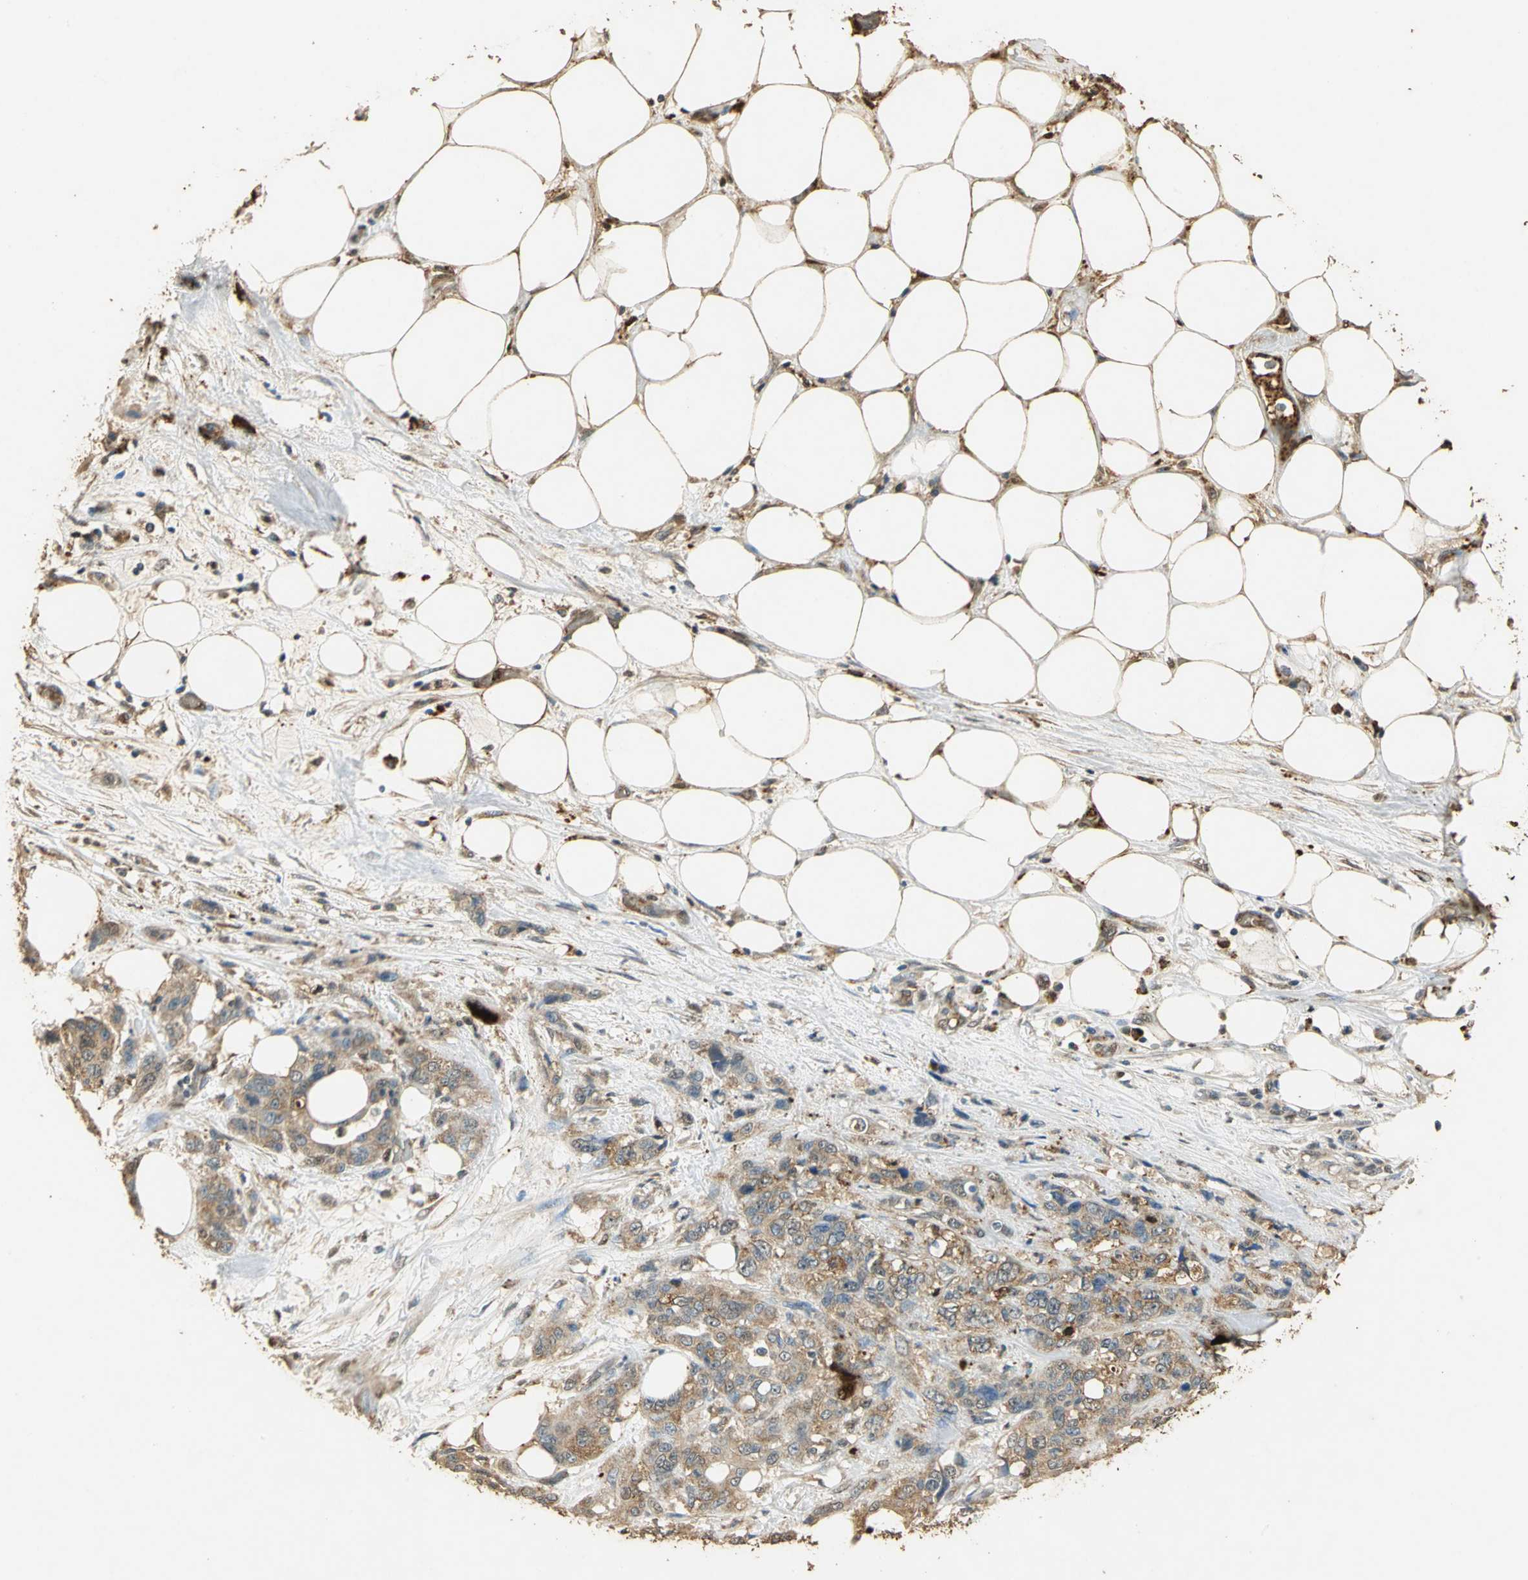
{"staining": {"intensity": "weak", "quantity": ">75%", "location": "cytoplasmic/membranous"}, "tissue": "pancreatic cancer", "cell_type": "Tumor cells", "image_type": "cancer", "snomed": [{"axis": "morphology", "description": "Adenocarcinoma, NOS"}, {"axis": "topography", "description": "Pancreas"}], "caption": "About >75% of tumor cells in pancreatic cancer (adenocarcinoma) reveal weak cytoplasmic/membranous protein staining as visualized by brown immunohistochemical staining.", "gene": "GAPDH", "patient": {"sex": "male", "age": 46}}